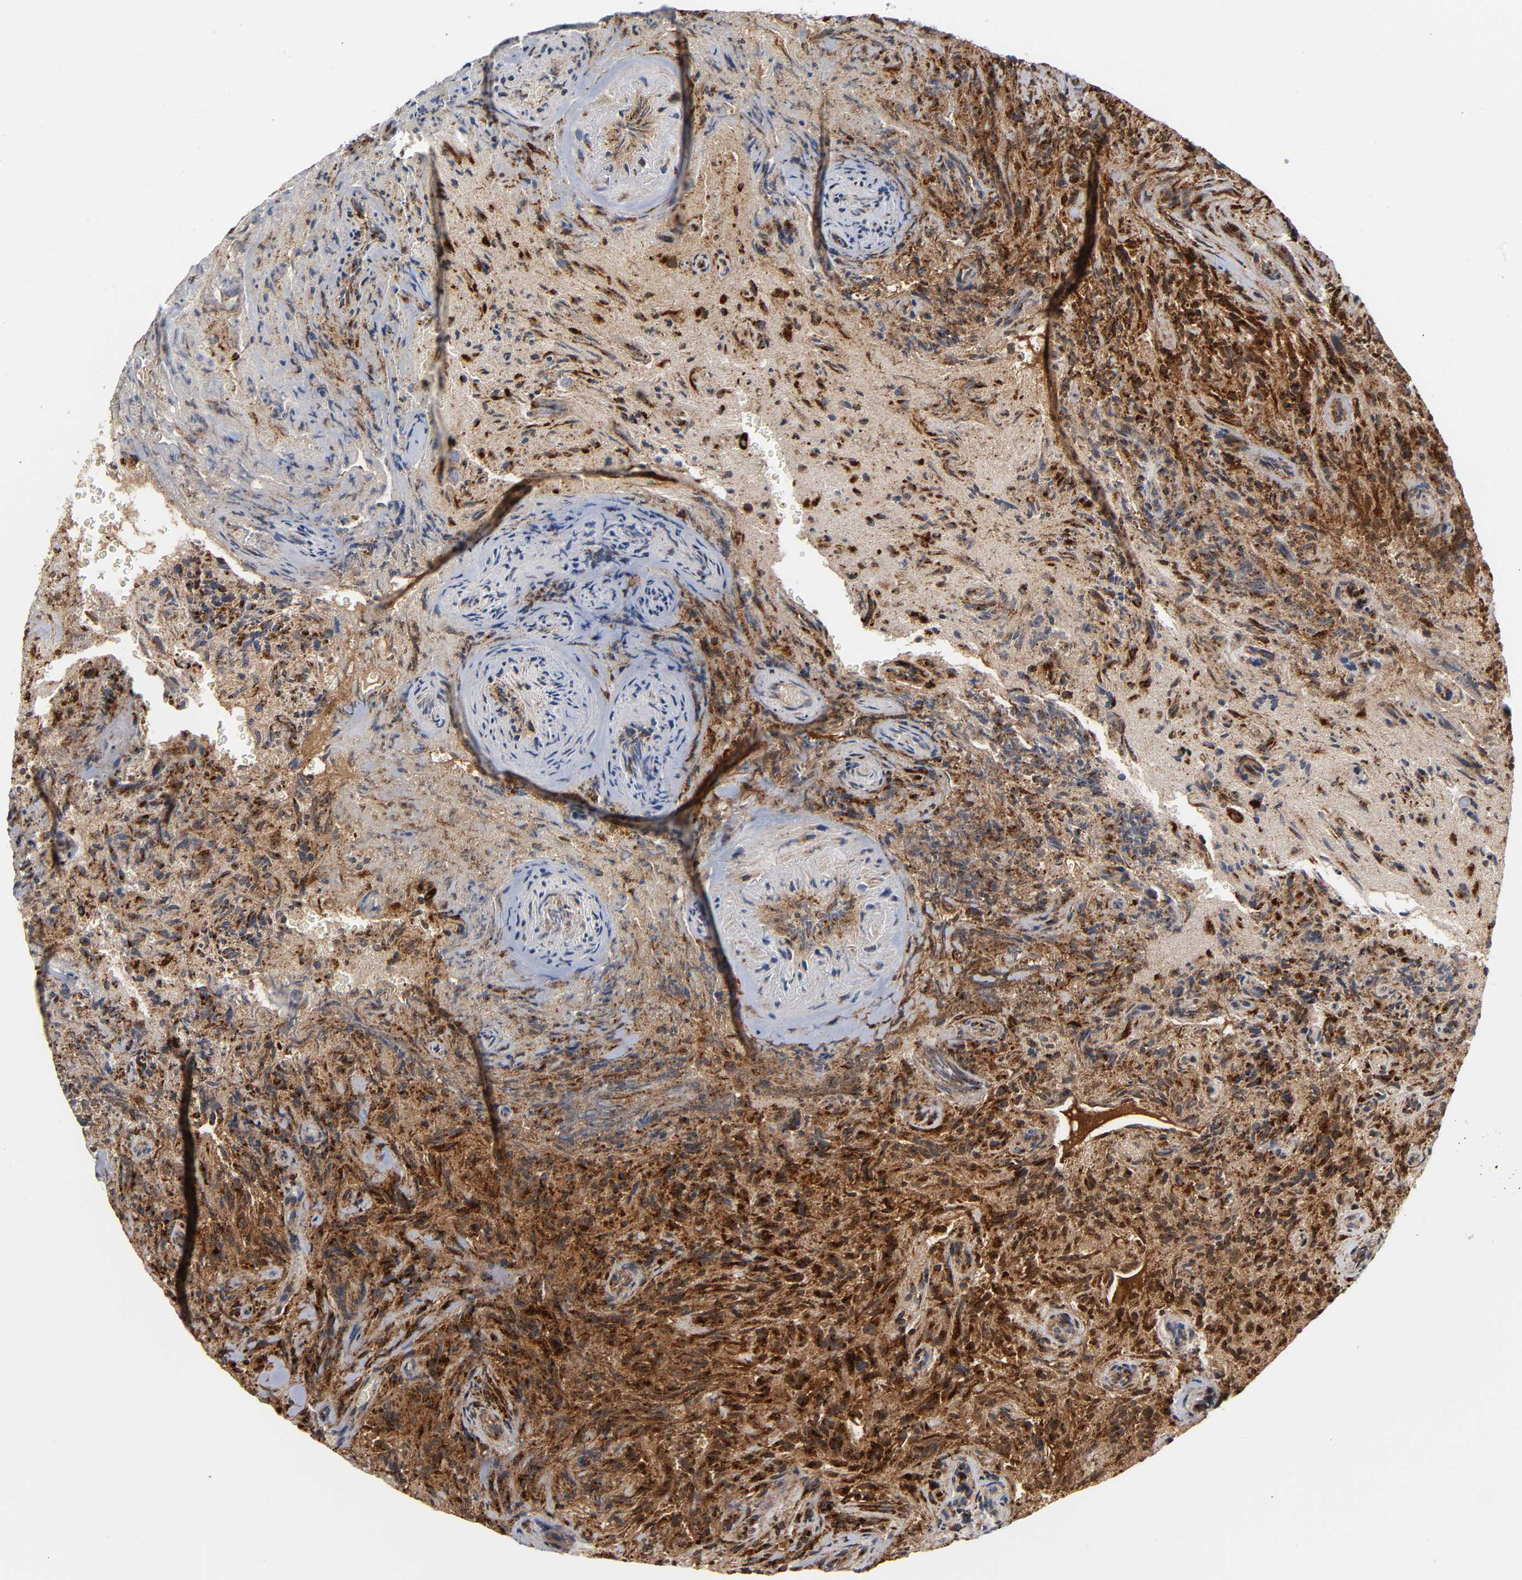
{"staining": {"intensity": "strong", "quantity": ">75%", "location": "cytoplasmic/membranous"}, "tissue": "glioma", "cell_type": "Tumor cells", "image_type": "cancer", "snomed": [{"axis": "morphology", "description": "Normal tissue, NOS"}, {"axis": "morphology", "description": "Glioma, malignant, High grade"}, {"axis": "topography", "description": "Cerebral cortex"}], "caption": "About >75% of tumor cells in malignant glioma (high-grade) demonstrate strong cytoplasmic/membranous protein positivity as visualized by brown immunohistochemical staining.", "gene": "PSAP", "patient": {"sex": "male", "age": 75}}